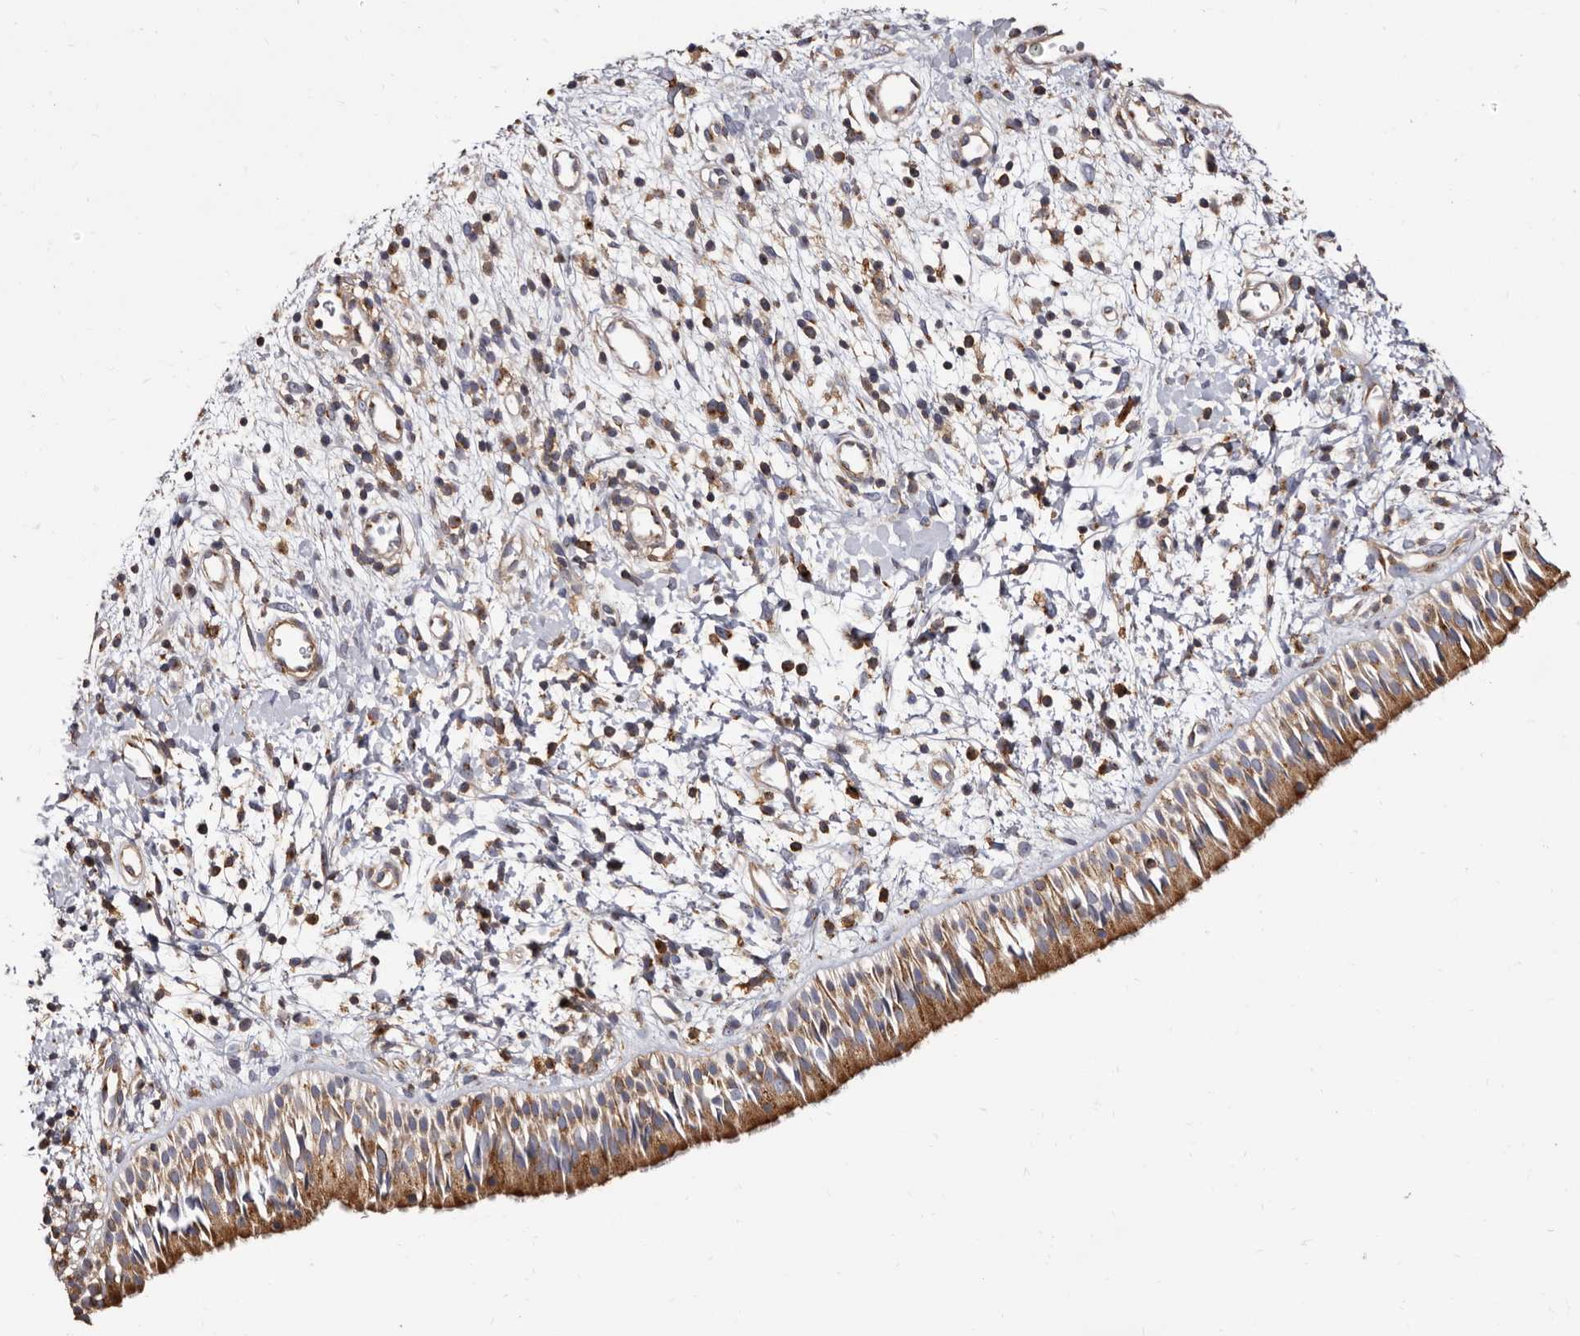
{"staining": {"intensity": "moderate", "quantity": ">75%", "location": "cytoplasmic/membranous"}, "tissue": "nasopharynx", "cell_type": "Respiratory epithelial cells", "image_type": "normal", "snomed": [{"axis": "morphology", "description": "Normal tissue, NOS"}, {"axis": "topography", "description": "Nasopharynx"}], "caption": "Immunohistochemical staining of unremarkable nasopharynx demonstrates >75% levels of moderate cytoplasmic/membranous protein staining in approximately >75% of respiratory epithelial cells.", "gene": "COQ8B", "patient": {"sex": "male", "age": 22}}